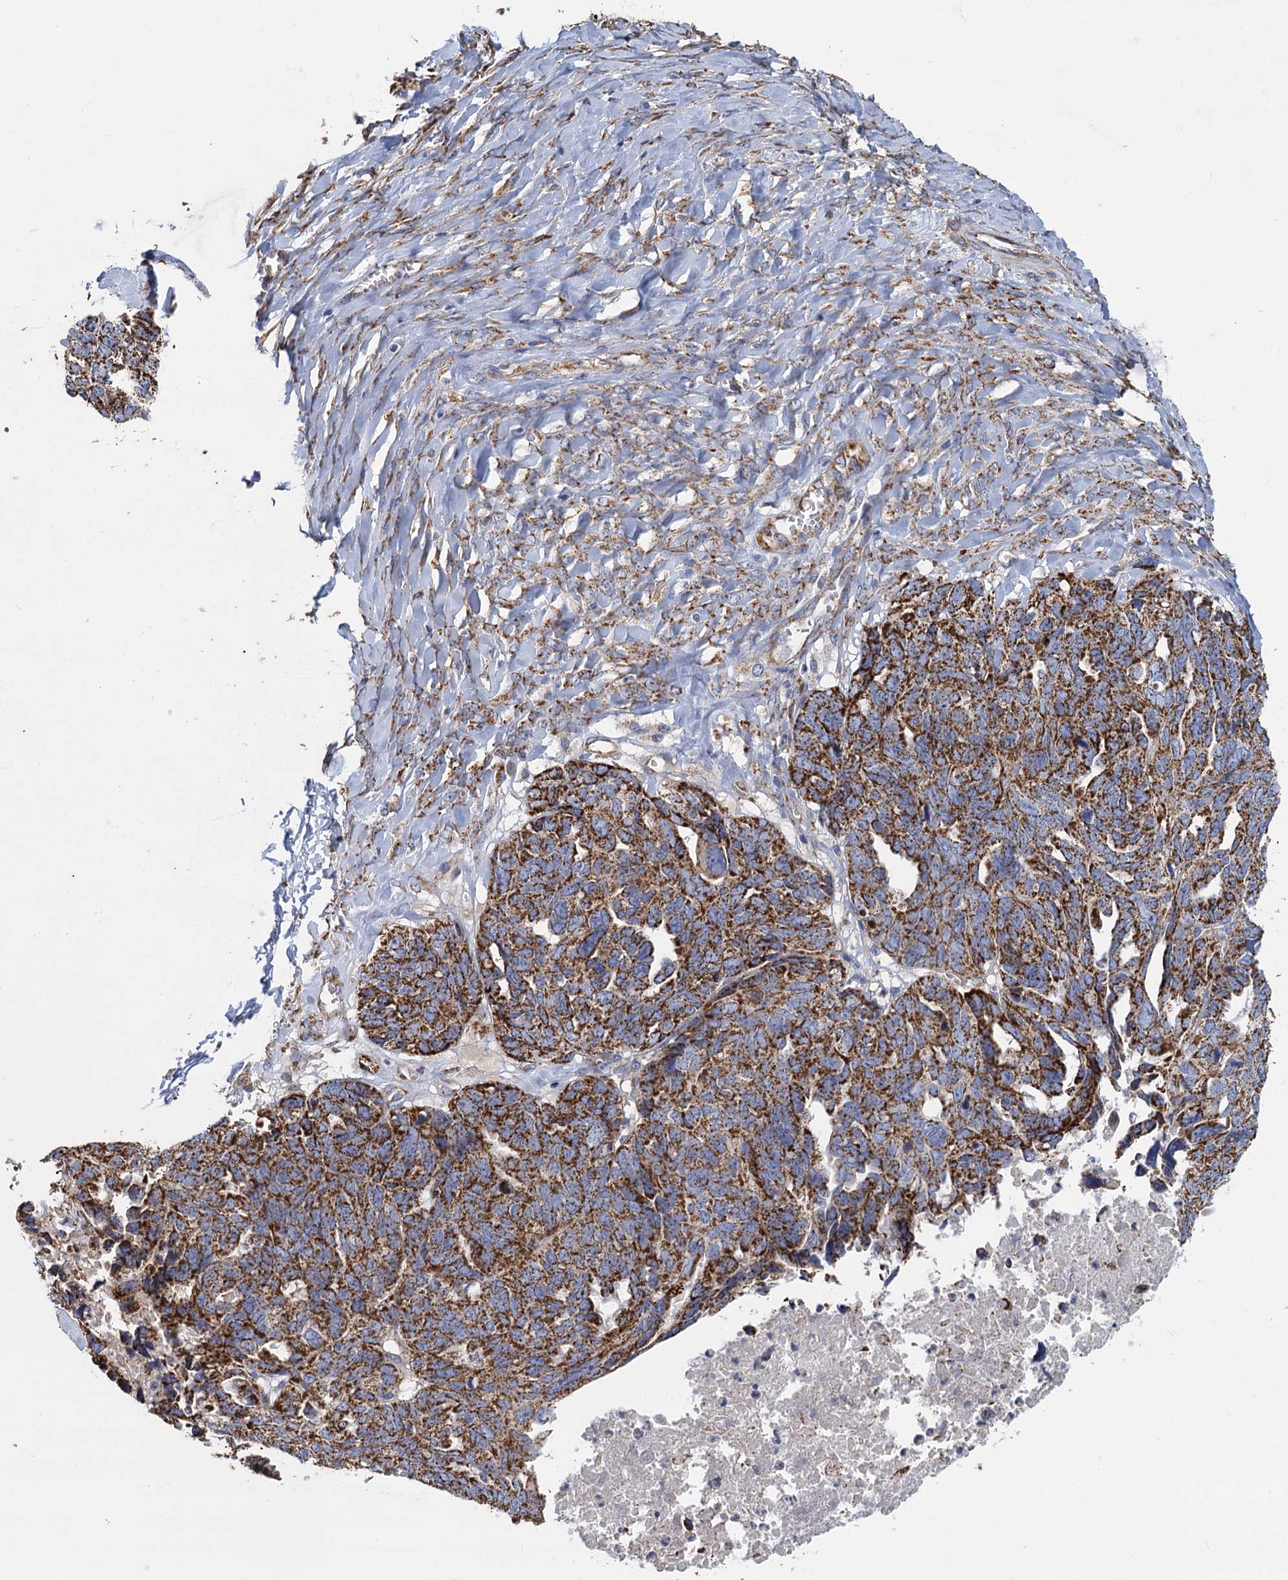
{"staining": {"intensity": "strong", "quantity": ">75%", "location": "cytoplasmic/membranous"}, "tissue": "ovarian cancer", "cell_type": "Tumor cells", "image_type": "cancer", "snomed": [{"axis": "morphology", "description": "Cystadenocarcinoma, serous, NOS"}, {"axis": "topography", "description": "Ovary"}], "caption": "This photomicrograph exhibits IHC staining of human ovarian cancer (serous cystadenocarcinoma), with high strong cytoplasmic/membranous expression in approximately >75% of tumor cells.", "gene": "GCSH", "patient": {"sex": "female", "age": 79}}